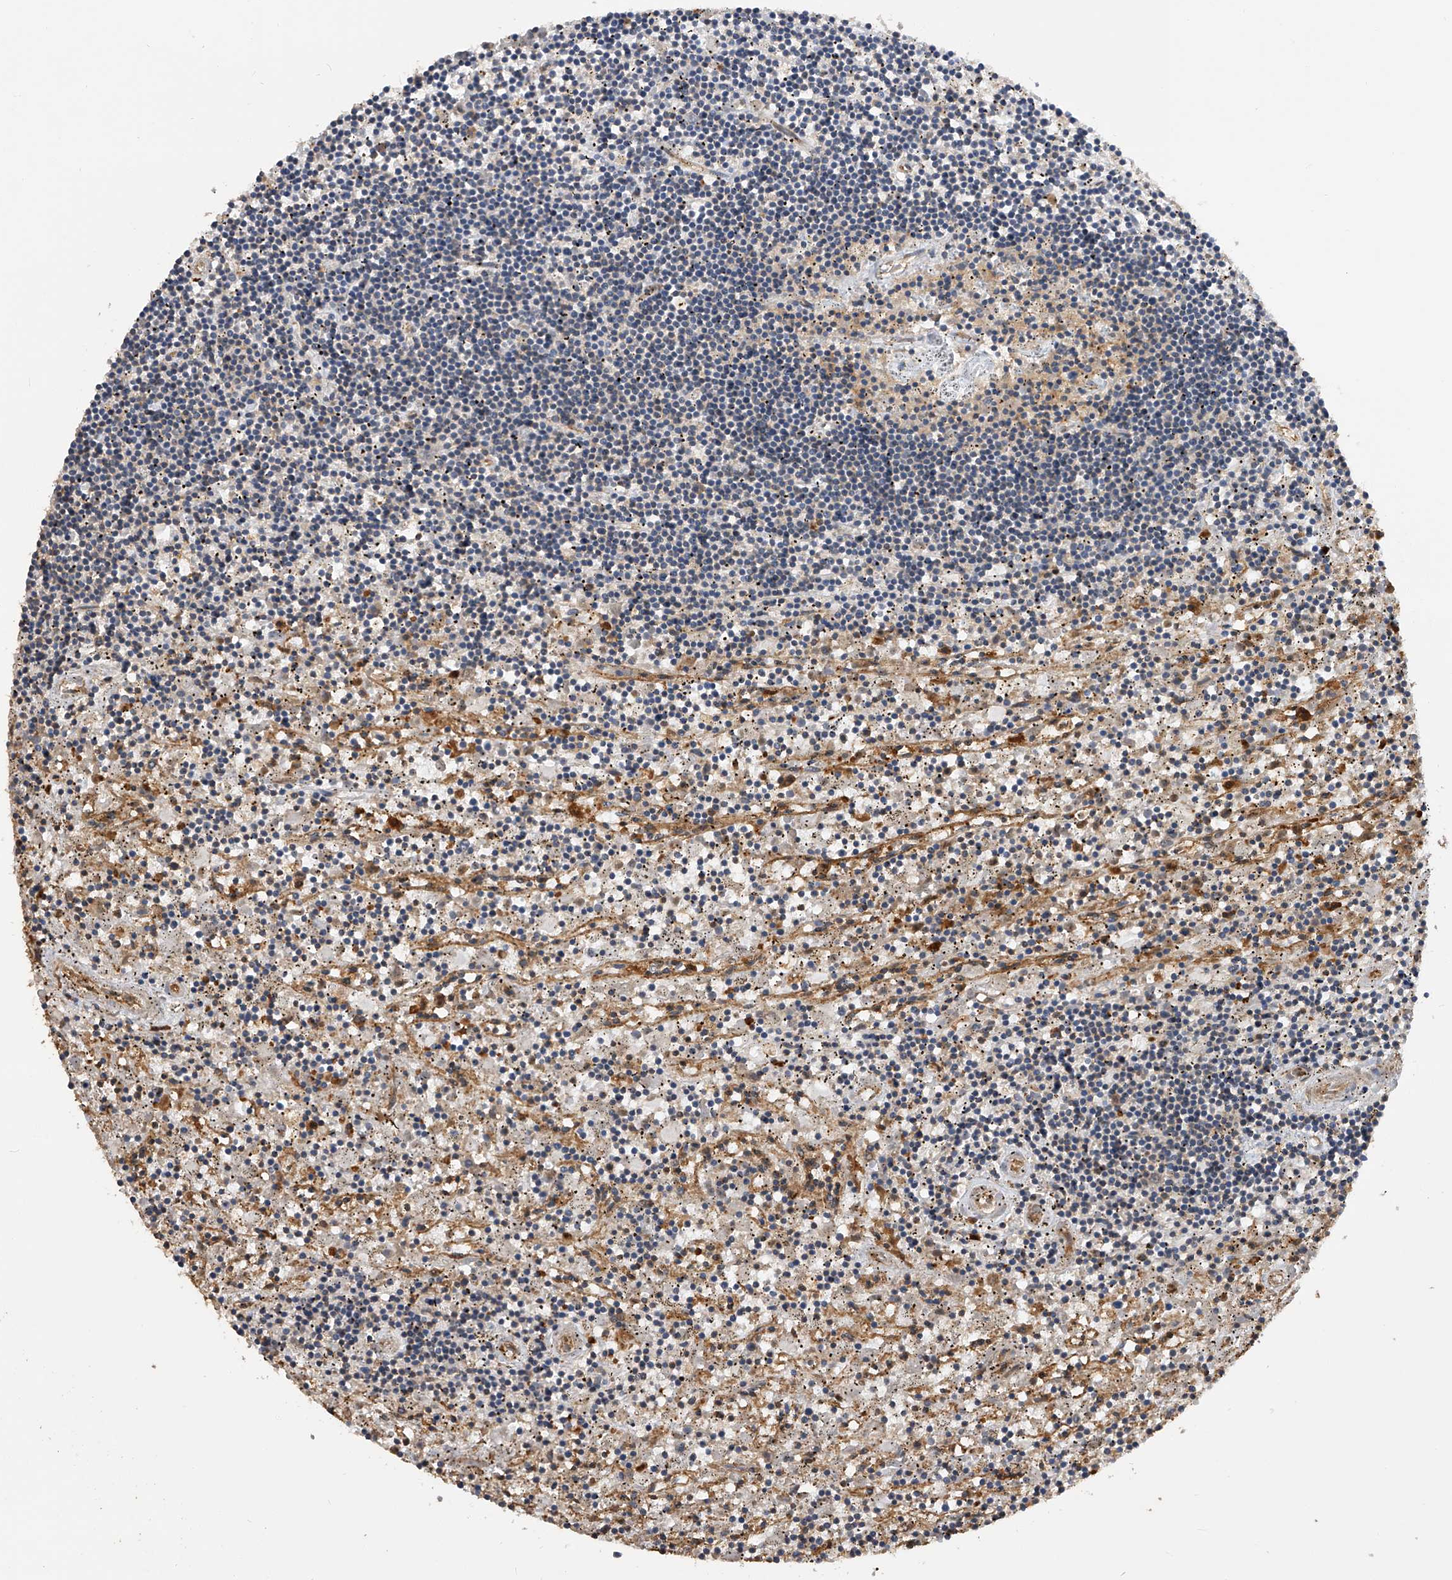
{"staining": {"intensity": "negative", "quantity": "none", "location": "none"}, "tissue": "lymphoma", "cell_type": "Tumor cells", "image_type": "cancer", "snomed": [{"axis": "morphology", "description": "Malignant lymphoma, non-Hodgkin's type, Low grade"}, {"axis": "topography", "description": "Spleen"}], "caption": "Tumor cells show no significant protein expression in lymphoma. (DAB (3,3'-diaminobenzidine) IHC visualized using brightfield microscopy, high magnification).", "gene": "PTPRA", "patient": {"sex": "male", "age": 76}}